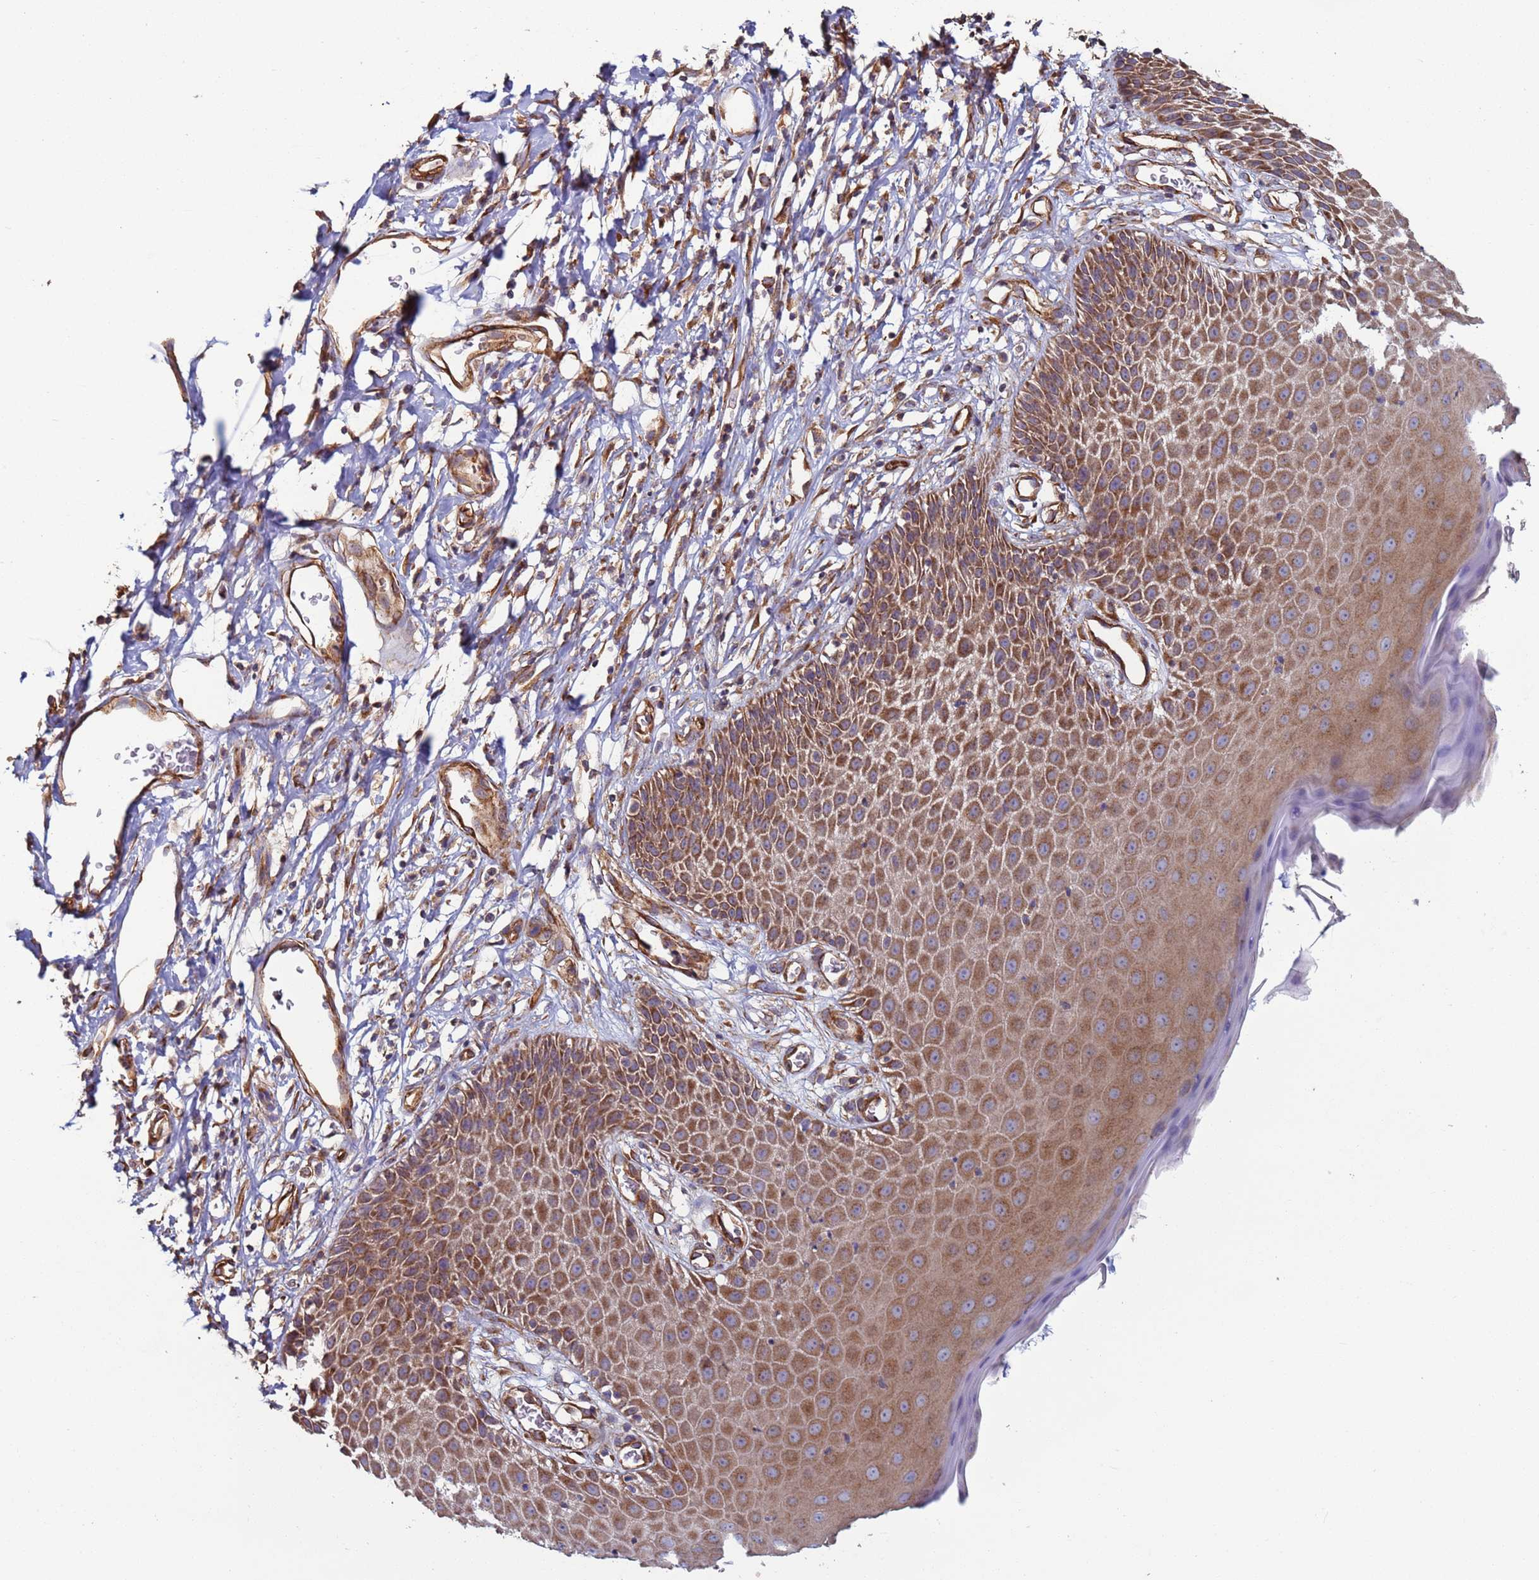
{"staining": {"intensity": "moderate", "quantity": ">75%", "location": "cytoplasmic/membranous"}, "tissue": "skin", "cell_type": "Epidermal cells", "image_type": "normal", "snomed": [{"axis": "morphology", "description": "Normal tissue, NOS"}, {"axis": "topography", "description": "Vulva"}], "caption": "The immunohistochemical stain shows moderate cytoplasmic/membranous positivity in epidermal cells of unremarkable skin. (IHC, brightfield microscopy, high magnification).", "gene": "ZBTB39", "patient": {"sex": "female", "age": 68}}